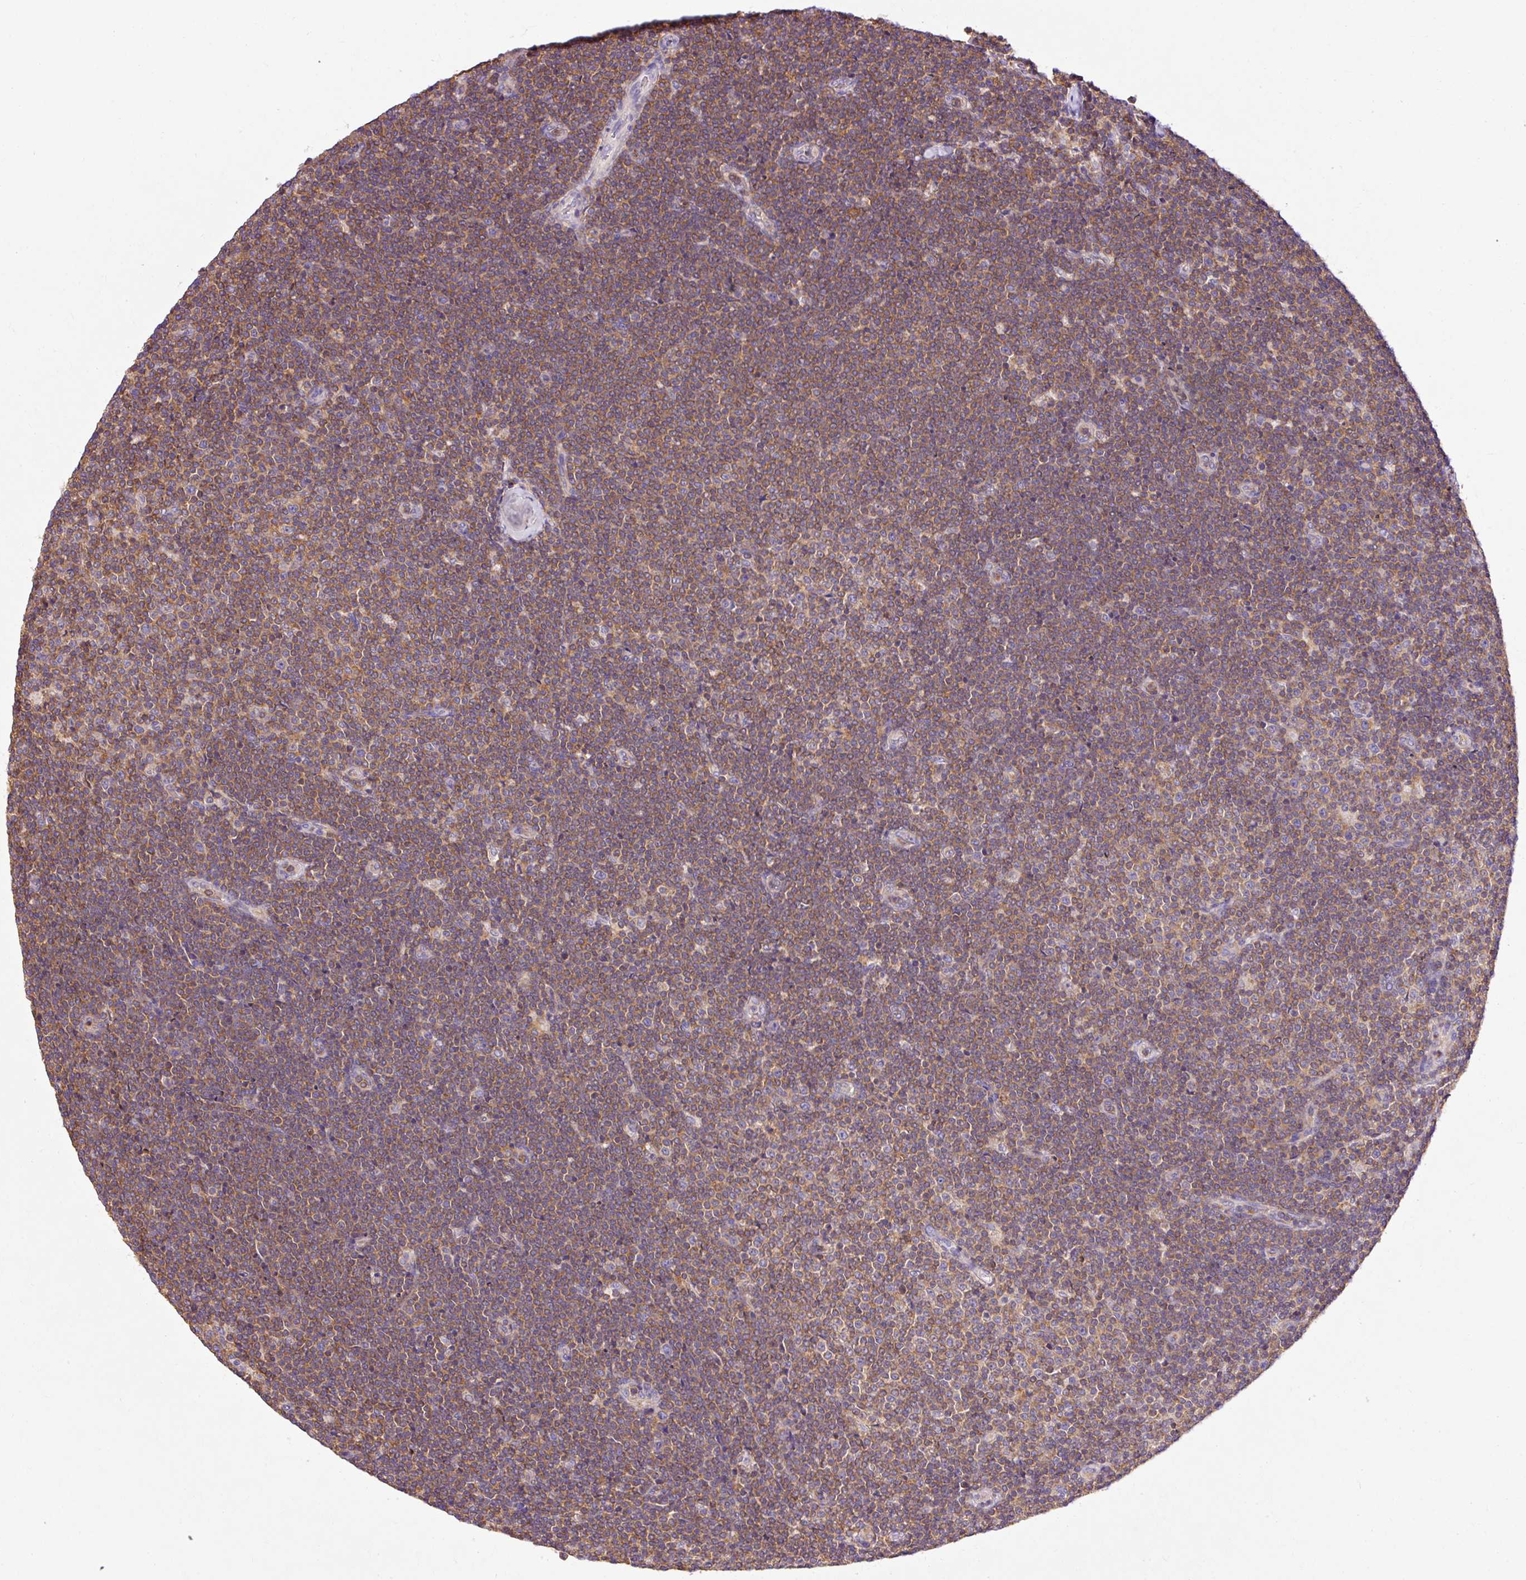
{"staining": {"intensity": "moderate", "quantity": ">75%", "location": "cytoplasmic/membranous"}, "tissue": "lymphoma", "cell_type": "Tumor cells", "image_type": "cancer", "snomed": [{"axis": "morphology", "description": "Malignant lymphoma, non-Hodgkin's type, Low grade"}, {"axis": "topography", "description": "Lymph node"}], "caption": "The histopathology image shows staining of low-grade malignant lymphoma, non-Hodgkin's type, revealing moderate cytoplasmic/membranous protein positivity (brown color) within tumor cells. (DAB IHC with brightfield microscopy, high magnification).", "gene": "IMMT", "patient": {"sex": "male", "age": 48}}